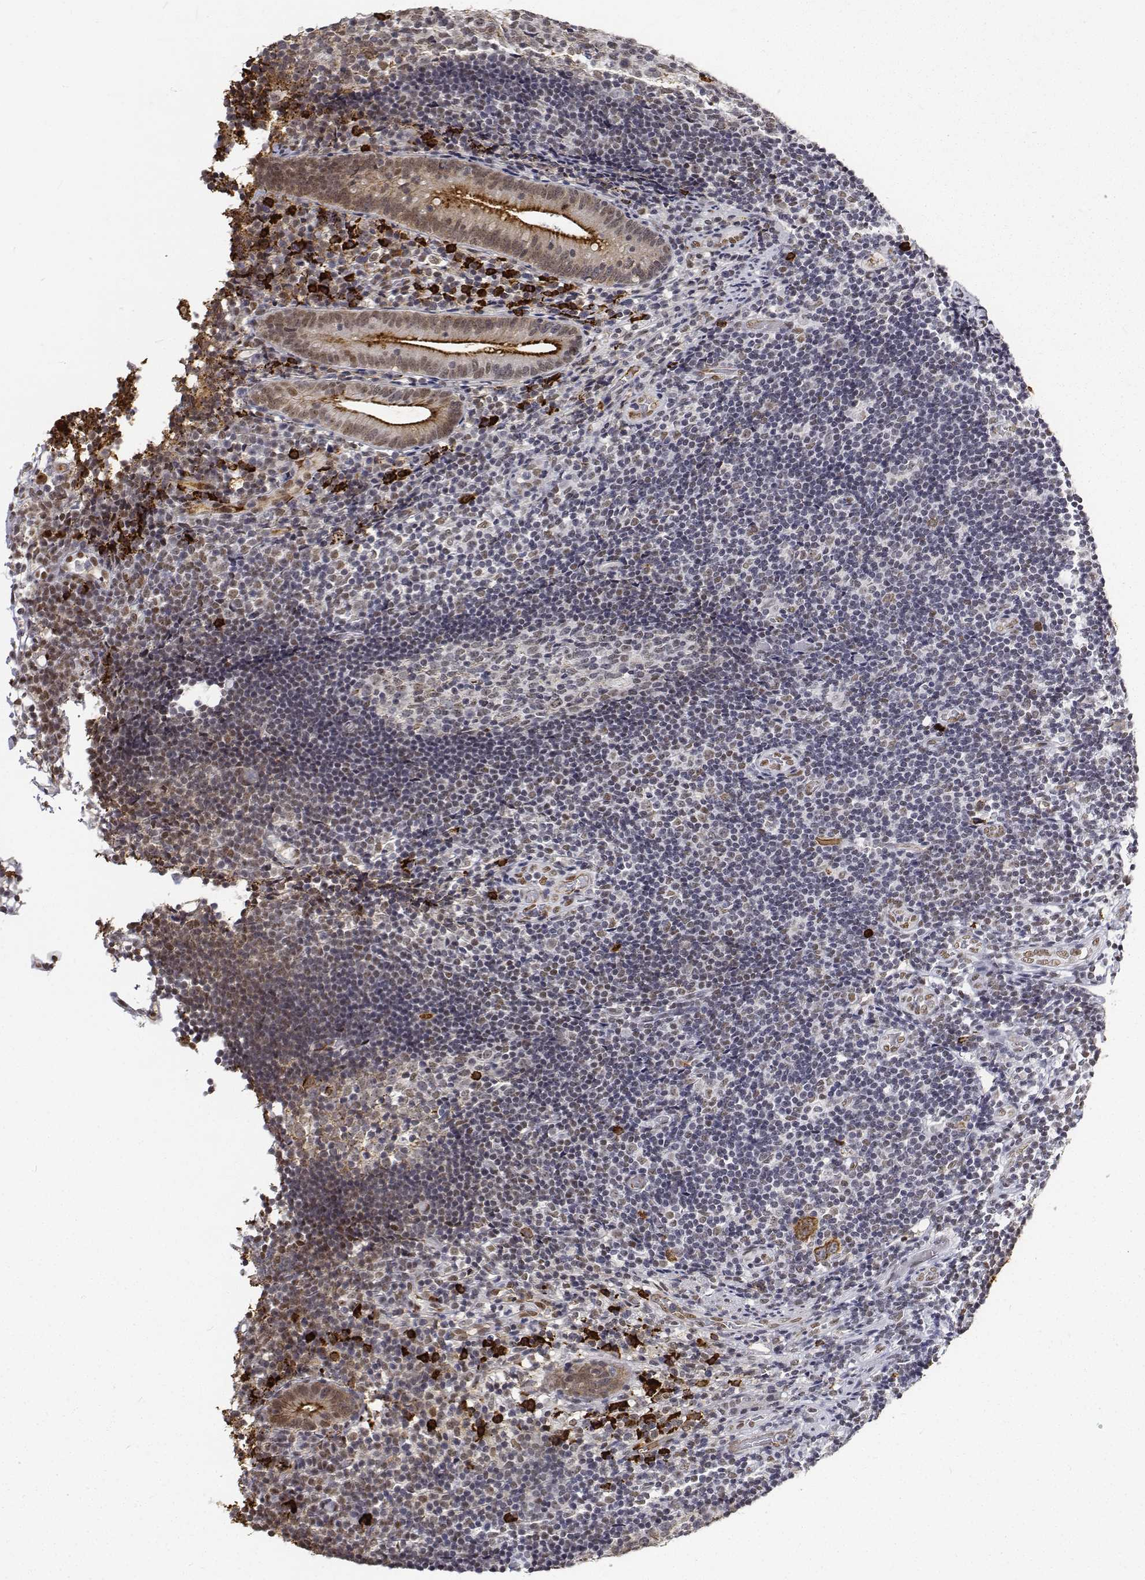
{"staining": {"intensity": "moderate", "quantity": ">75%", "location": "cytoplasmic/membranous,nuclear"}, "tissue": "appendix", "cell_type": "Glandular cells", "image_type": "normal", "snomed": [{"axis": "morphology", "description": "Normal tissue, NOS"}, {"axis": "topography", "description": "Appendix"}], "caption": "Moderate cytoplasmic/membranous,nuclear positivity for a protein is present in about >75% of glandular cells of unremarkable appendix using IHC.", "gene": "ATRX", "patient": {"sex": "female", "age": 32}}